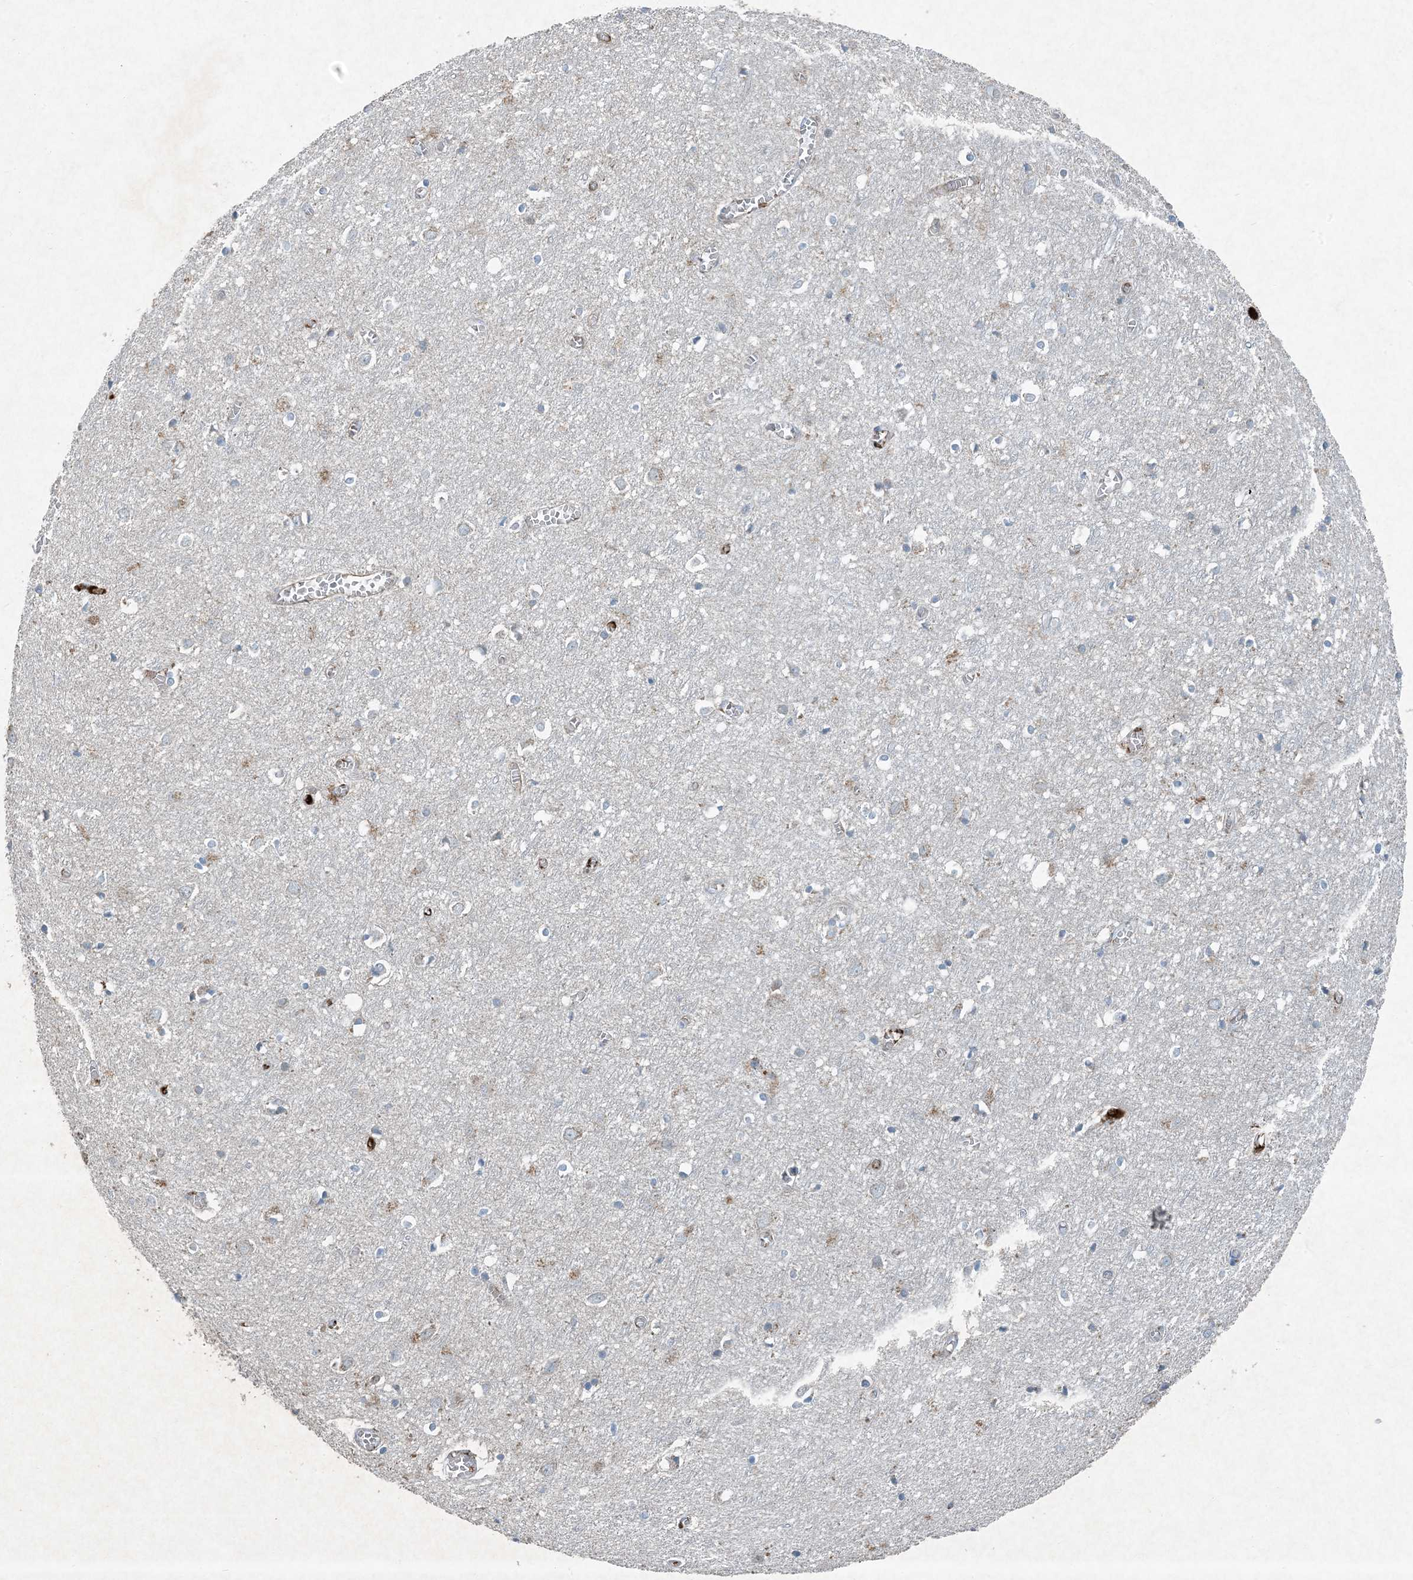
{"staining": {"intensity": "weak", "quantity": ">75%", "location": "cytoplasmic/membranous"}, "tissue": "cerebral cortex", "cell_type": "Endothelial cells", "image_type": "normal", "snomed": [{"axis": "morphology", "description": "Normal tissue, NOS"}, {"axis": "topography", "description": "Cerebral cortex"}], "caption": "Immunohistochemistry micrograph of benign cerebral cortex: cerebral cortex stained using immunohistochemistry (IHC) reveals low levels of weak protein expression localized specifically in the cytoplasmic/membranous of endothelial cells, appearing as a cytoplasmic/membranous brown color.", "gene": "APOM", "patient": {"sex": "female", "age": 64}}